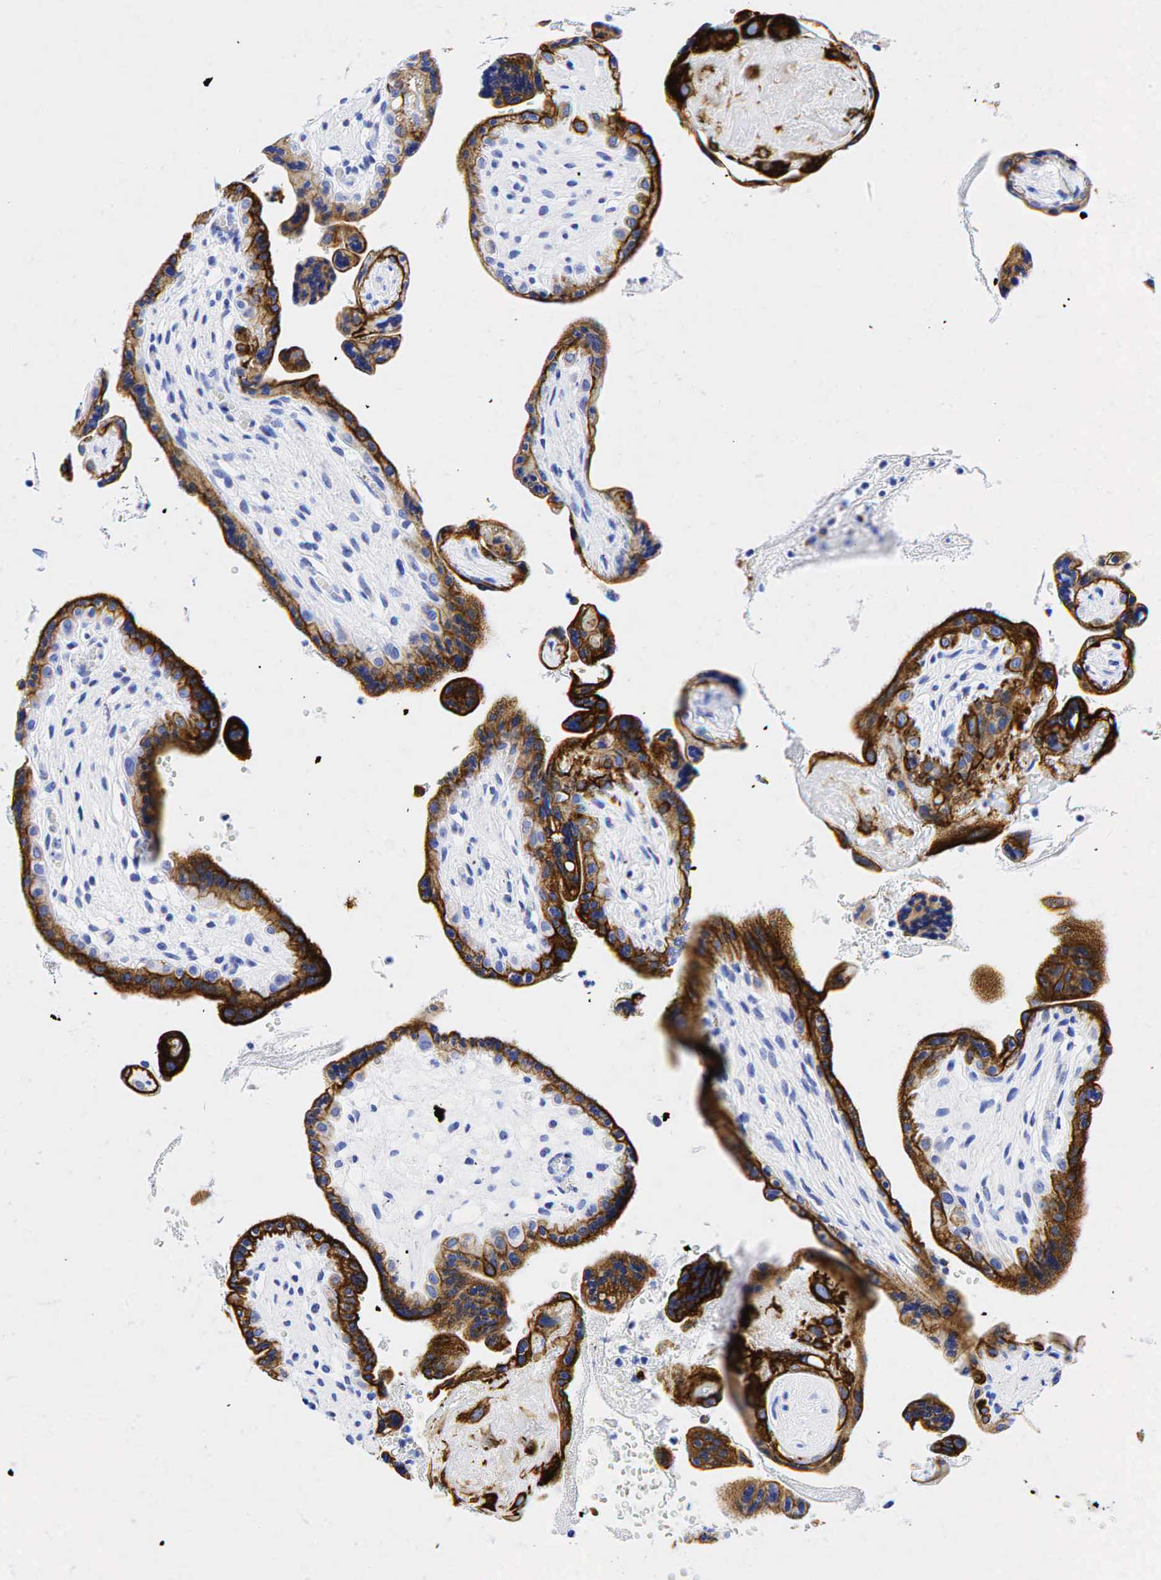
{"staining": {"intensity": "negative", "quantity": "none", "location": "none"}, "tissue": "placenta", "cell_type": "Decidual cells", "image_type": "normal", "snomed": [{"axis": "morphology", "description": "Normal tissue, NOS"}, {"axis": "topography", "description": "Placenta"}], "caption": "The micrograph demonstrates no staining of decidual cells in unremarkable placenta. Nuclei are stained in blue.", "gene": "KRT19", "patient": {"sex": "female", "age": 24}}